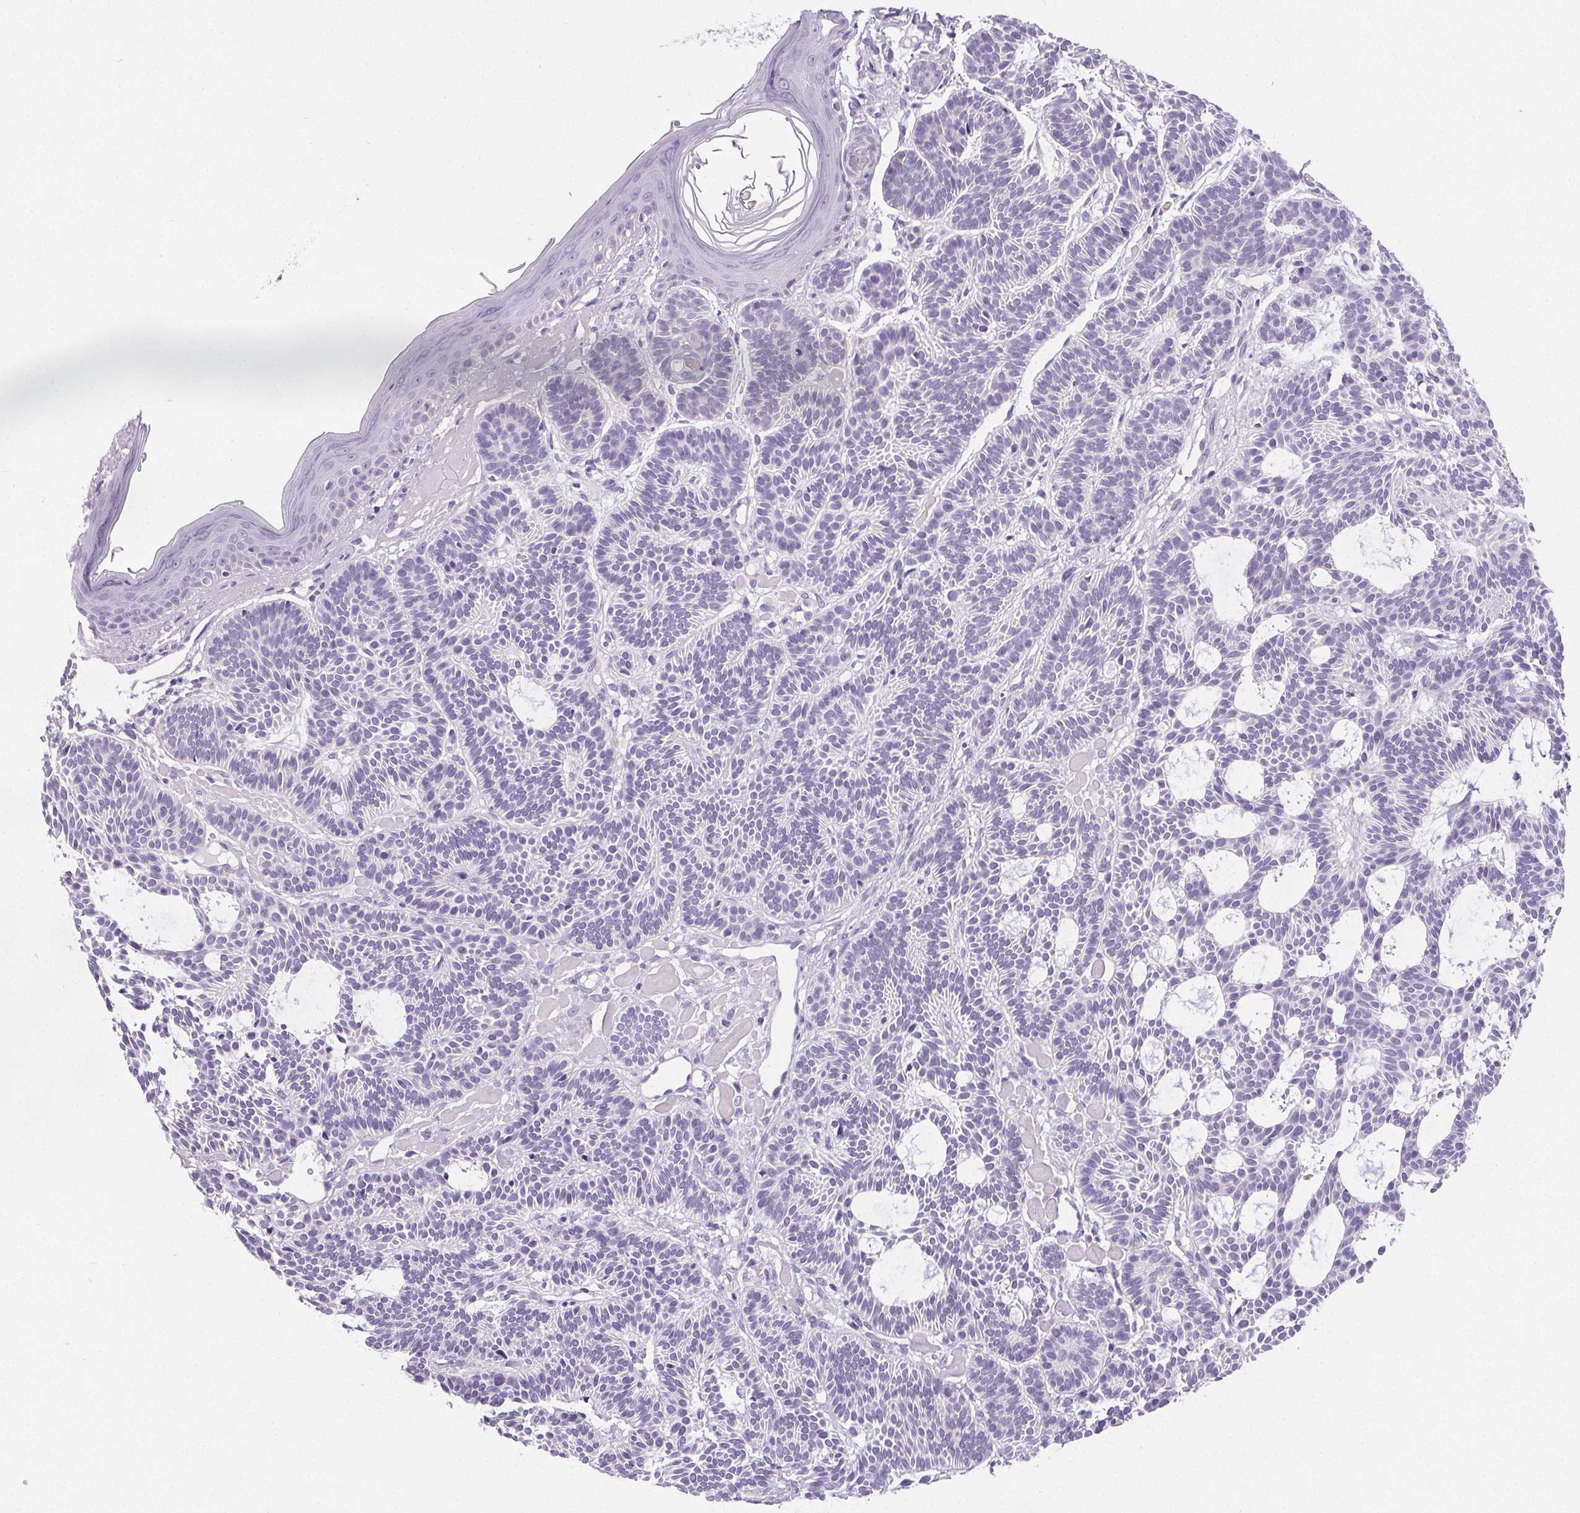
{"staining": {"intensity": "negative", "quantity": "none", "location": "none"}, "tissue": "skin cancer", "cell_type": "Tumor cells", "image_type": "cancer", "snomed": [{"axis": "morphology", "description": "Basal cell carcinoma"}, {"axis": "topography", "description": "Skin"}], "caption": "Immunohistochemistry of human skin cancer exhibits no expression in tumor cells.", "gene": "ELAVL2", "patient": {"sex": "male", "age": 85}}